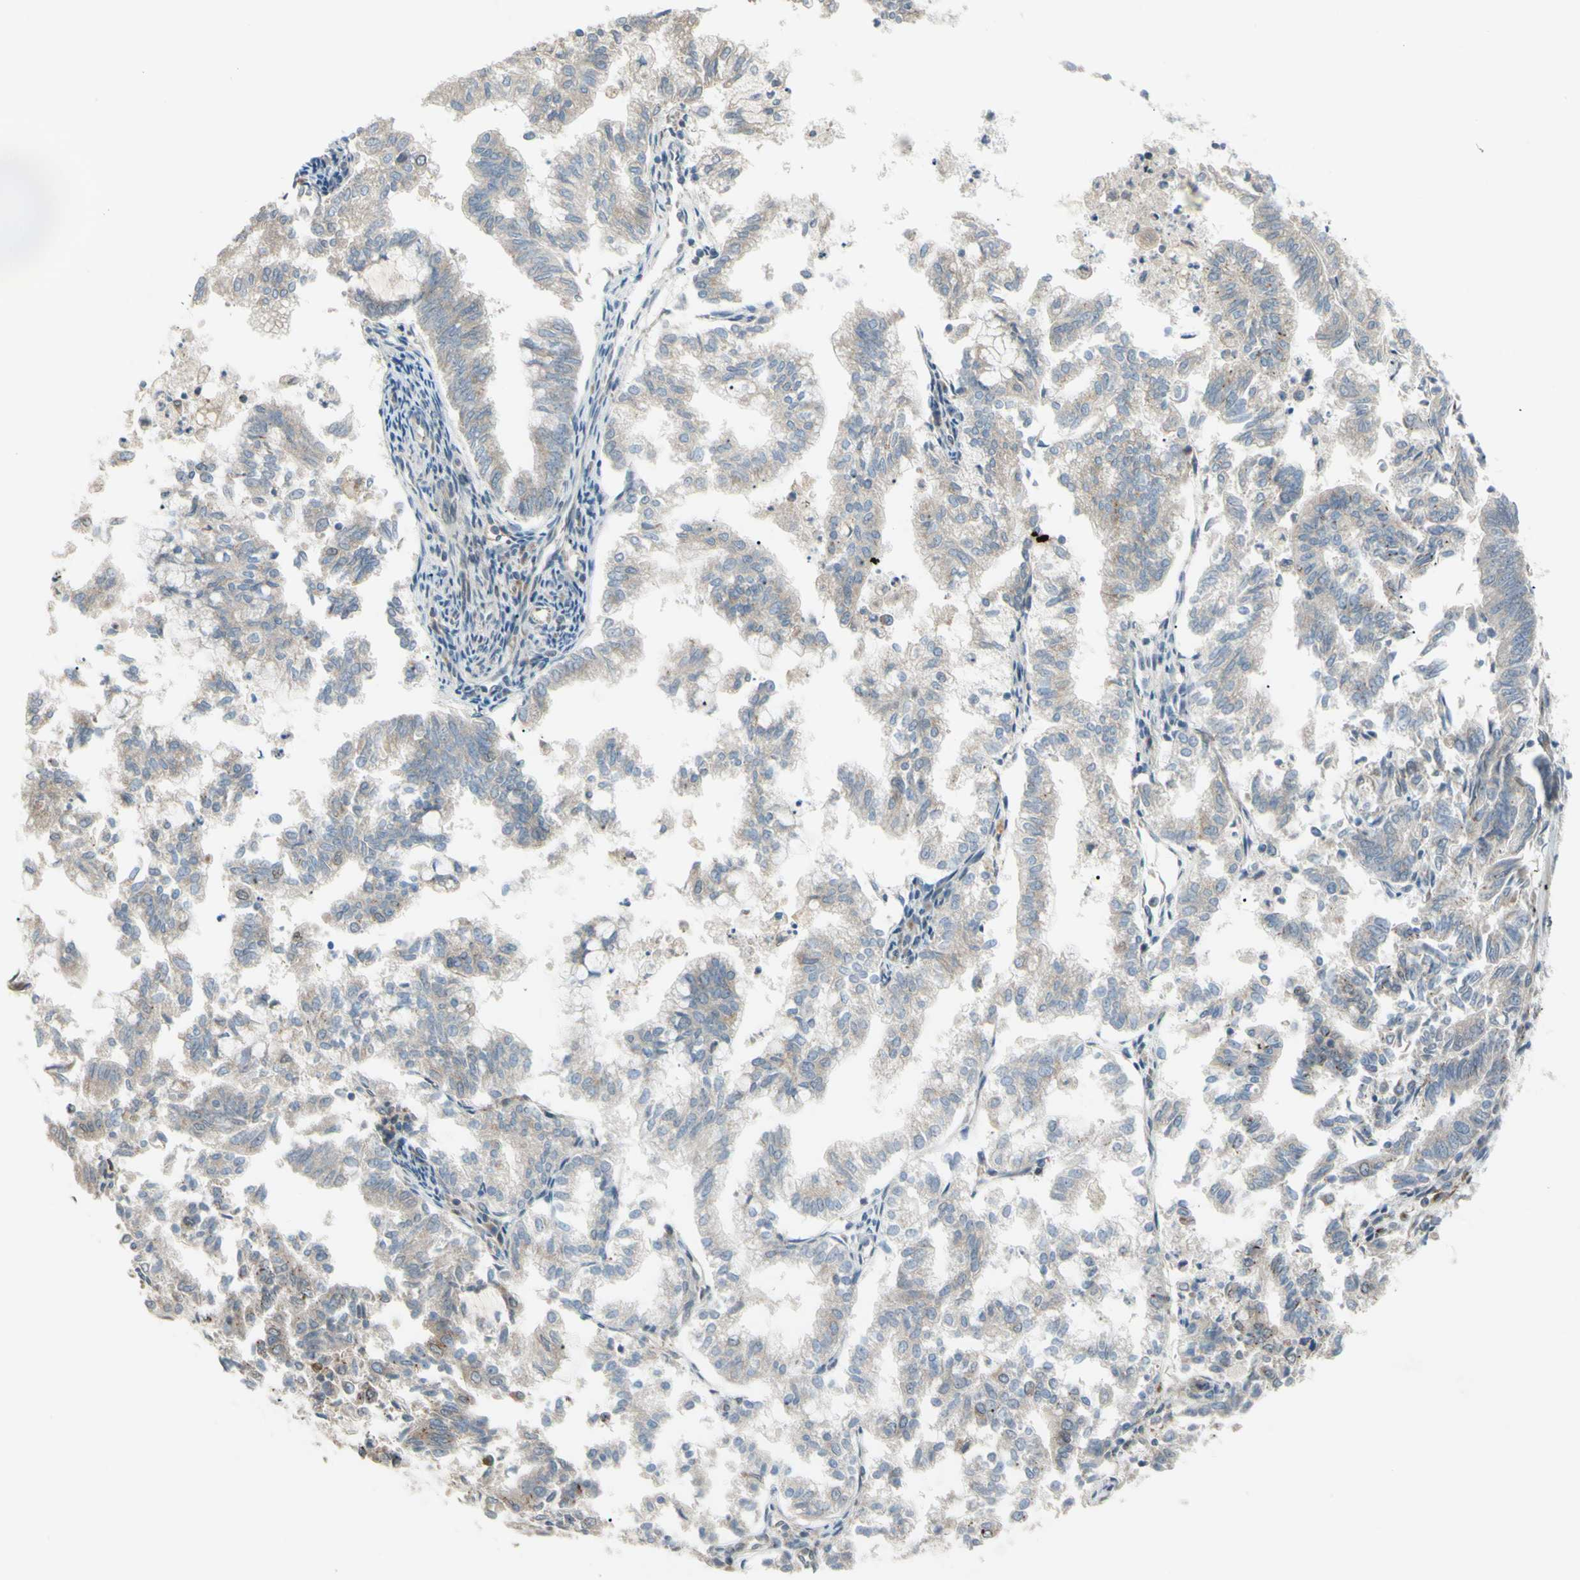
{"staining": {"intensity": "weak", "quantity": "25%-75%", "location": "cytoplasmic/membranous,nuclear"}, "tissue": "endometrial cancer", "cell_type": "Tumor cells", "image_type": "cancer", "snomed": [{"axis": "morphology", "description": "Necrosis, NOS"}, {"axis": "morphology", "description": "Adenocarcinoma, NOS"}, {"axis": "topography", "description": "Endometrium"}], "caption": "The histopathology image exhibits a brown stain indicating the presence of a protein in the cytoplasmic/membranous and nuclear of tumor cells in endometrial cancer (adenocarcinoma).", "gene": "FLII", "patient": {"sex": "female", "age": 79}}